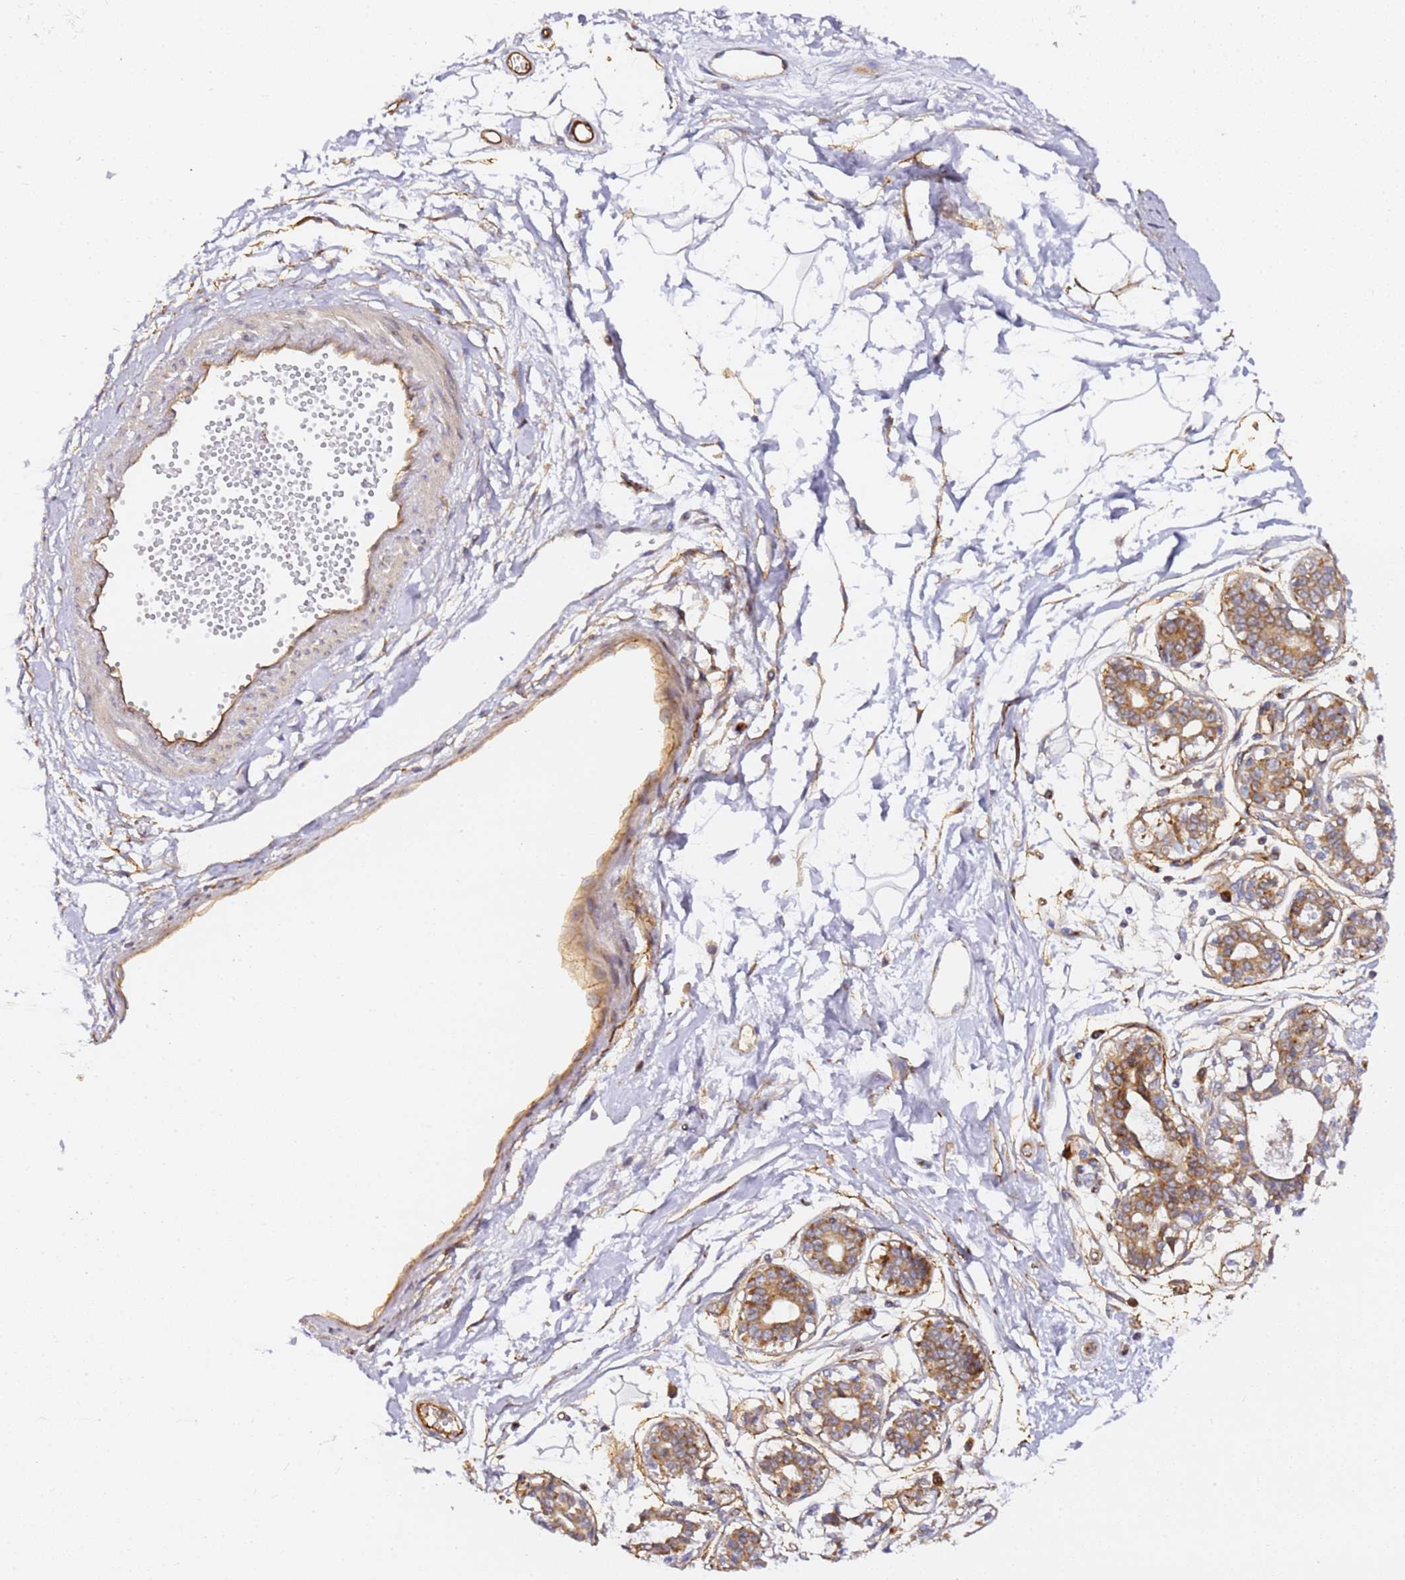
{"staining": {"intensity": "negative", "quantity": "none", "location": "none"}, "tissue": "breast", "cell_type": "Adipocytes", "image_type": "normal", "snomed": [{"axis": "morphology", "description": "Normal tissue, NOS"}, {"axis": "topography", "description": "Breast"}], "caption": "Protein analysis of normal breast displays no significant staining in adipocytes. Nuclei are stained in blue.", "gene": "KIF7", "patient": {"sex": "female", "age": 45}}